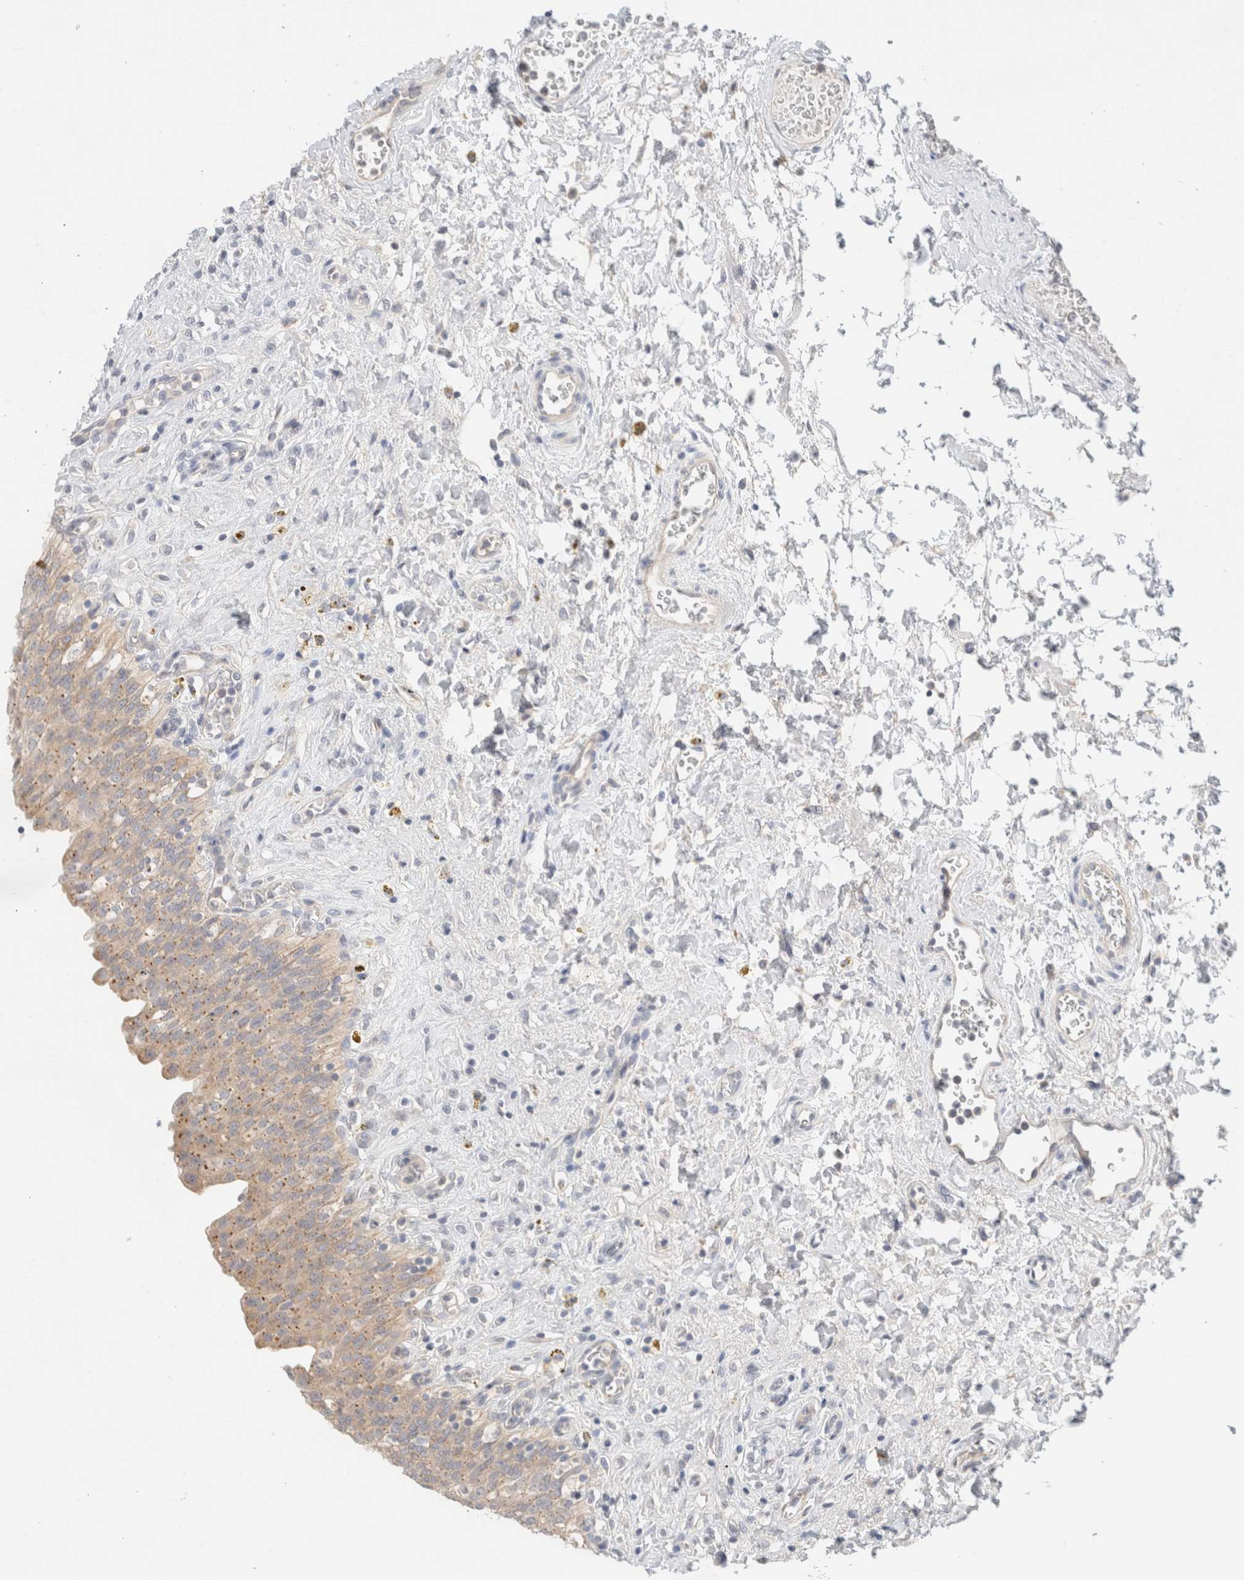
{"staining": {"intensity": "moderate", "quantity": "25%-75%", "location": "cytoplasmic/membranous"}, "tissue": "urinary bladder", "cell_type": "Urothelial cells", "image_type": "normal", "snomed": [{"axis": "morphology", "description": "Urothelial carcinoma, High grade"}, {"axis": "topography", "description": "Urinary bladder"}], "caption": "This is an image of IHC staining of benign urinary bladder, which shows moderate expression in the cytoplasmic/membranous of urothelial cells.", "gene": "SDR16C5", "patient": {"sex": "male", "age": 46}}